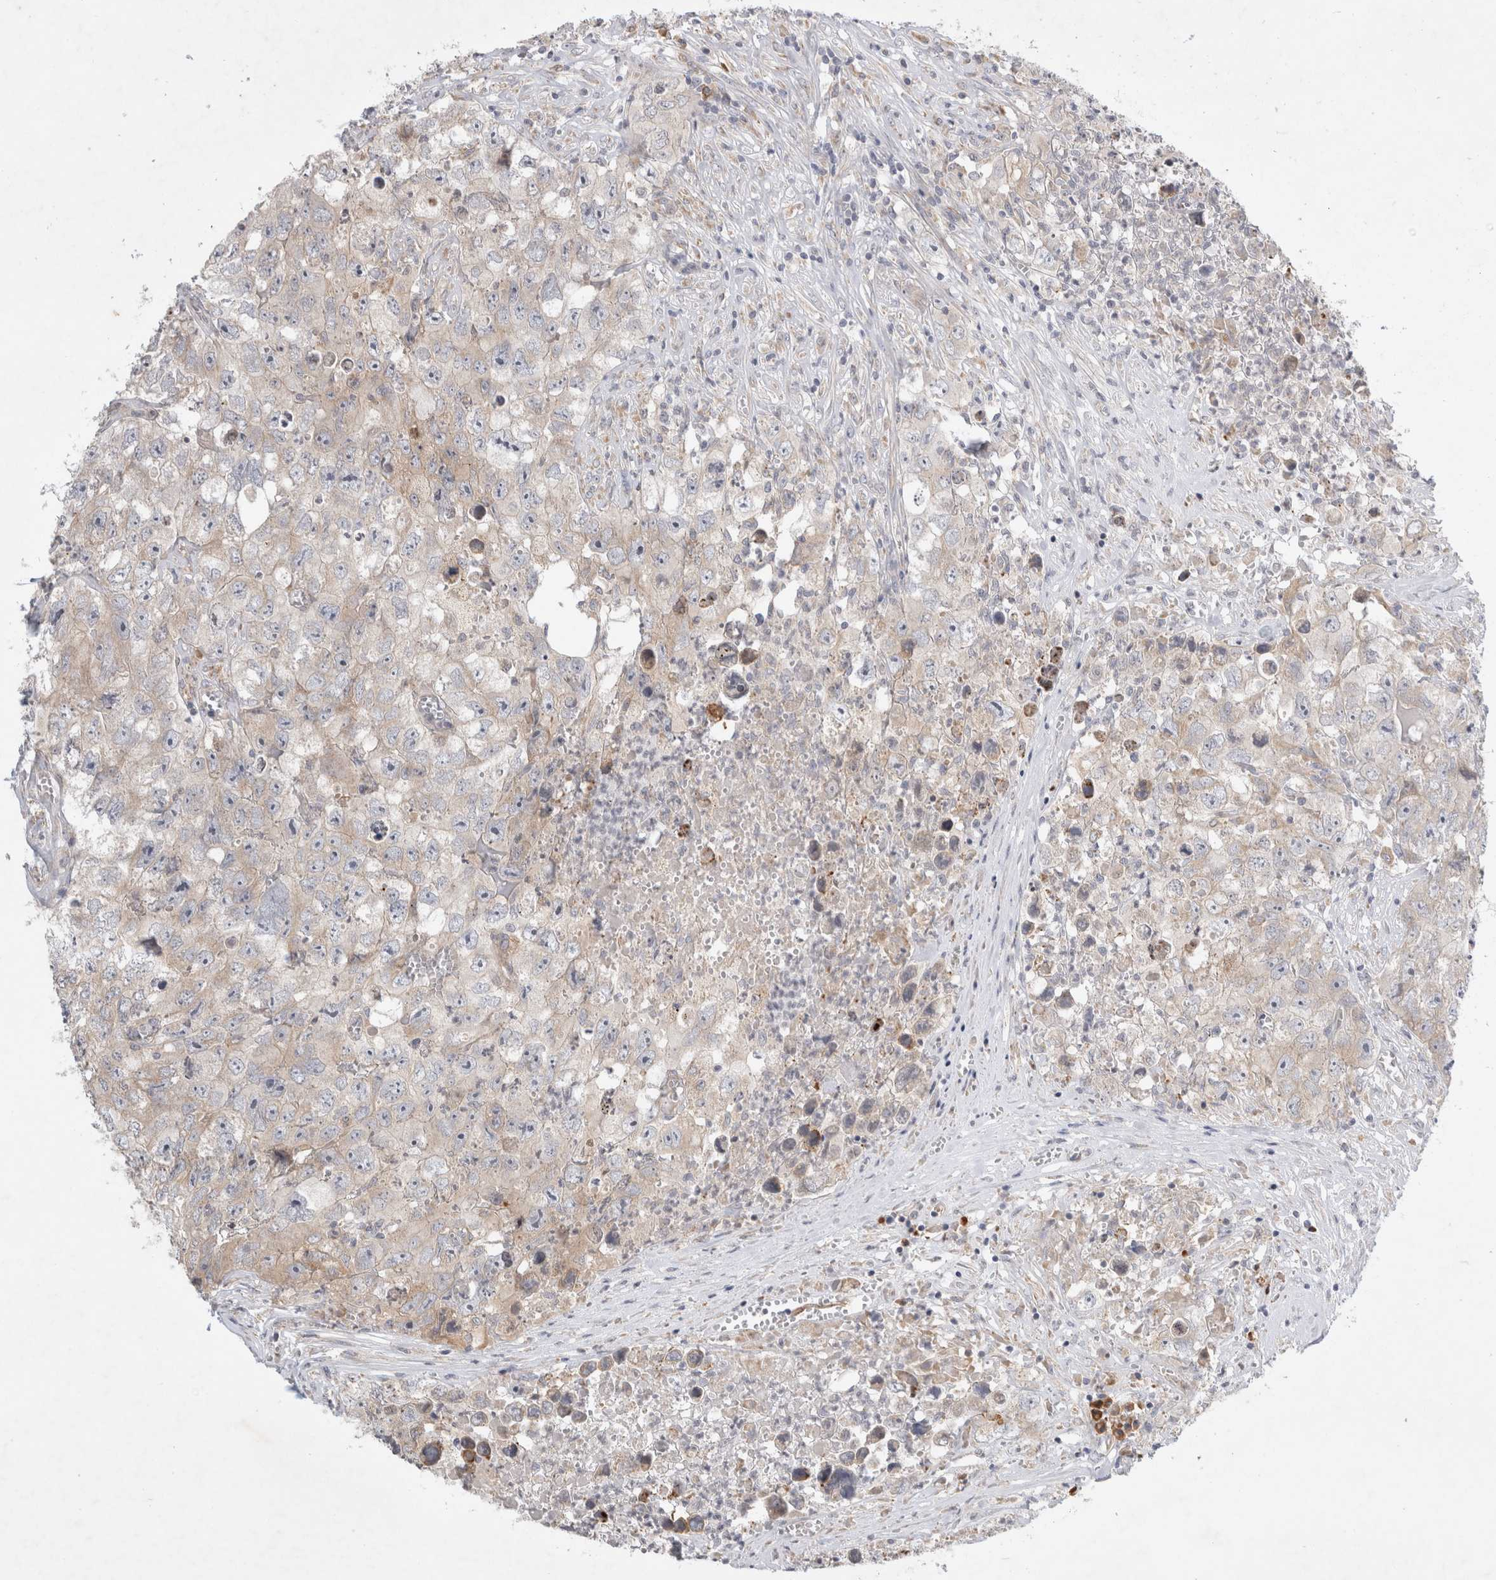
{"staining": {"intensity": "negative", "quantity": "none", "location": "none"}, "tissue": "testis cancer", "cell_type": "Tumor cells", "image_type": "cancer", "snomed": [{"axis": "morphology", "description": "Seminoma, NOS"}, {"axis": "morphology", "description": "Carcinoma, Embryonal, NOS"}, {"axis": "topography", "description": "Testis"}], "caption": "Protein analysis of testis embryonal carcinoma exhibits no significant positivity in tumor cells. (DAB immunohistochemistry (IHC) visualized using brightfield microscopy, high magnification).", "gene": "NEDD4L", "patient": {"sex": "male", "age": 43}}